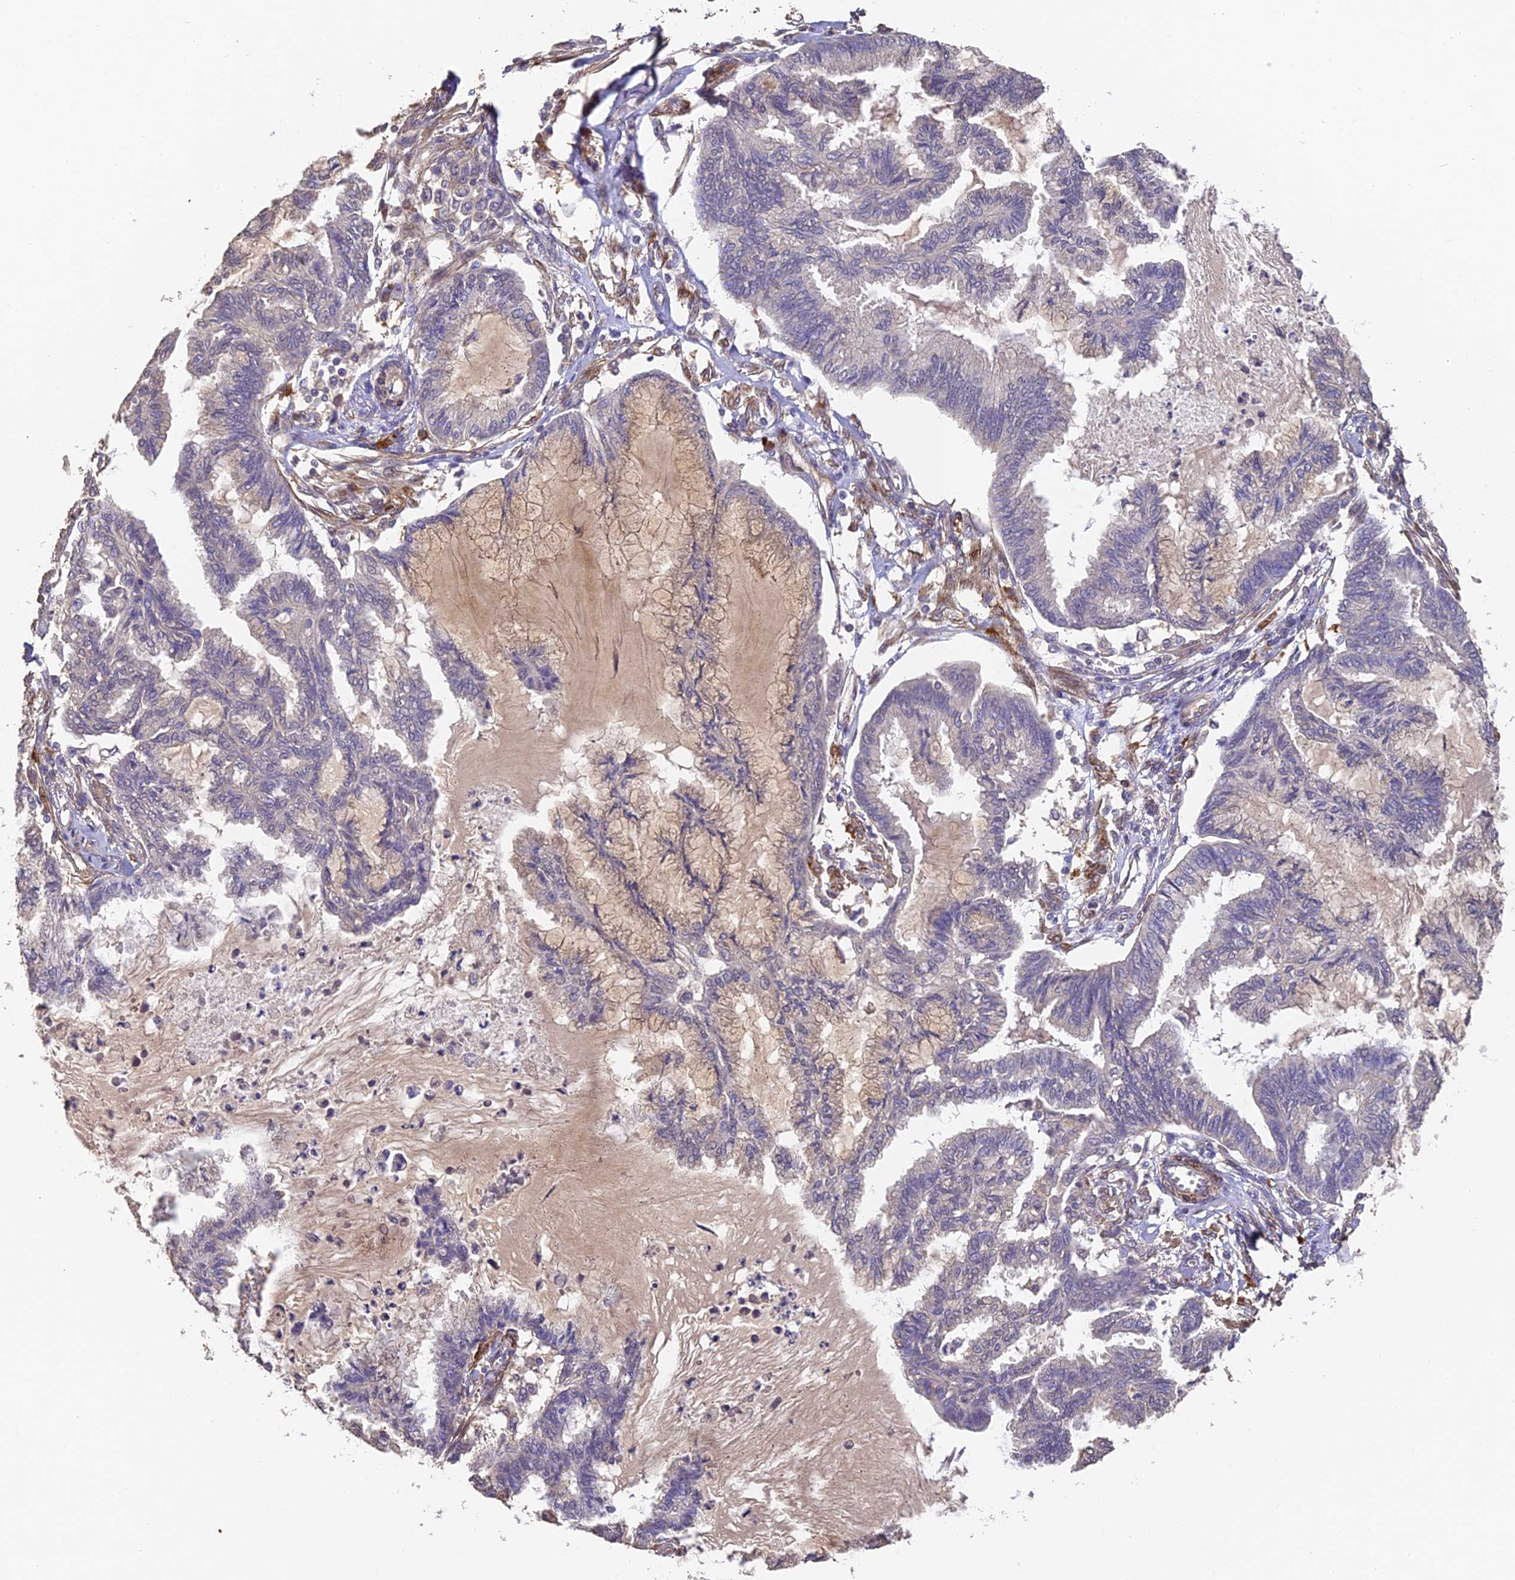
{"staining": {"intensity": "negative", "quantity": "none", "location": "none"}, "tissue": "endometrial cancer", "cell_type": "Tumor cells", "image_type": "cancer", "snomed": [{"axis": "morphology", "description": "Adenocarcinoma, NOS"}, {"axis": "topography", "description": "Endometrium"}], "caption": "Tumor cells are negative for brown protein staining in endometrial cancer. (Immunohistochemistry (ihc), brightfield microscopy, high magnification).", "gene": "SLC11A1", "patient": {"sex": "female", "age": 86}}